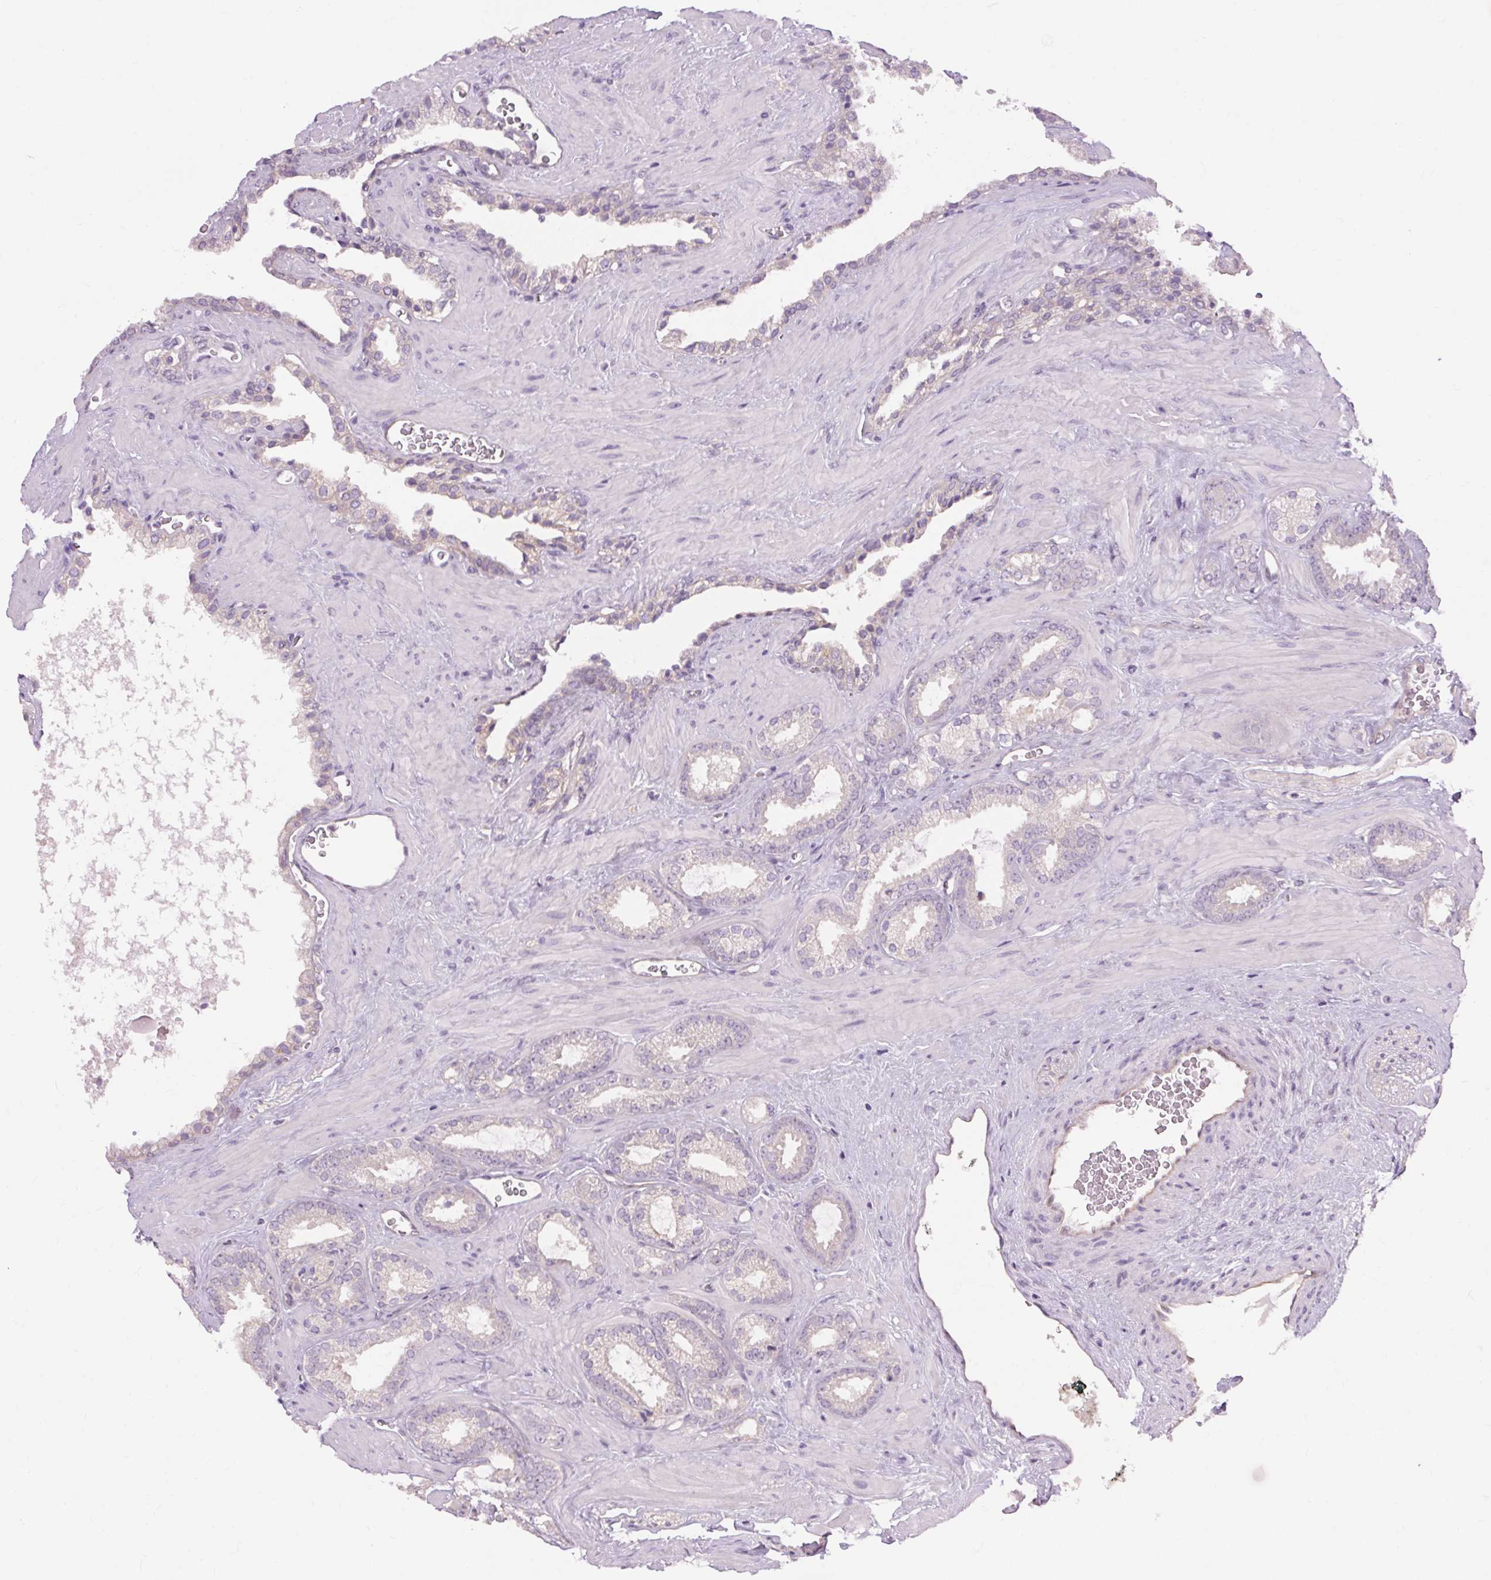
{"staining": {"intensity": "negative", "quantity": "none", "location": "none"}, "tissue": "prostate cancer", "cell_type": "Tumor cells", "image_type": "cancer", "snomed": [{"axis": "morphology", "description": "Adenocarcinoma, Low grade"}, {"axis": "topography", "description": "Prostate"}], "caption": "Adenocarcinoma (low-grade) (prostate) stained for a protein using IHC displays no staining tumor cells.", "gene": "TM6SF1", "patient": {"sex": "male", "age": 62}}